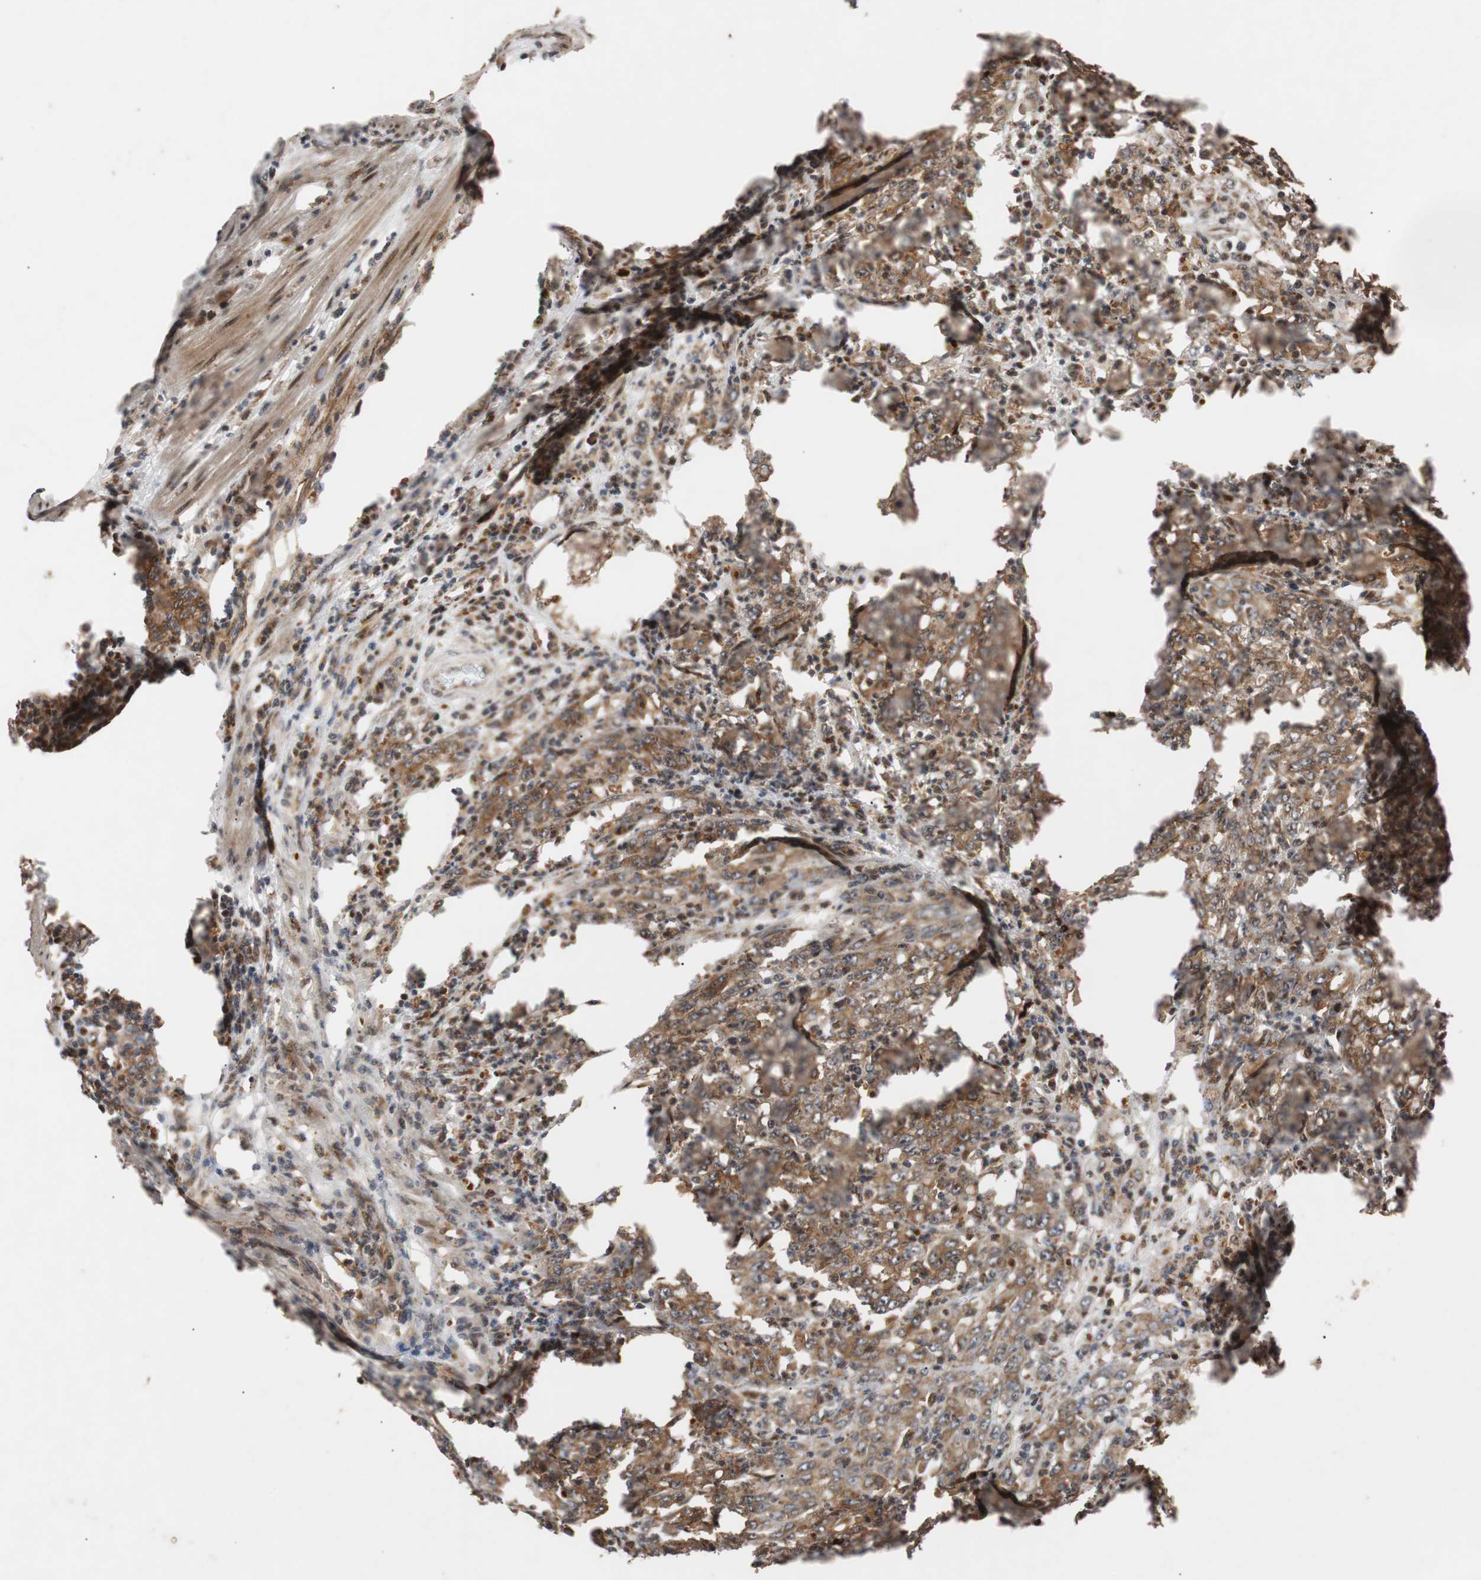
{"staining": {"intensity": "strong", "quantity": ">75%", "location": "cytoplasmic/membranous"}, "tissue": "stomach cancer", "cell_type": "Tumor cells", "image_type": "cancer", "snomed": [{"axis": "morphology", "description": "Adenocarcinoma, NOS"}, {"axis": "topography", "description": "Stomach, lower"}], "caption": "Stomach cancer stained for a protein (brown) exhibits strong cytoplasmic/membranous positive staining in about >75% of tumor cells.", "gene": "USP31", "patient": {"sex": "female", "age": 71}}